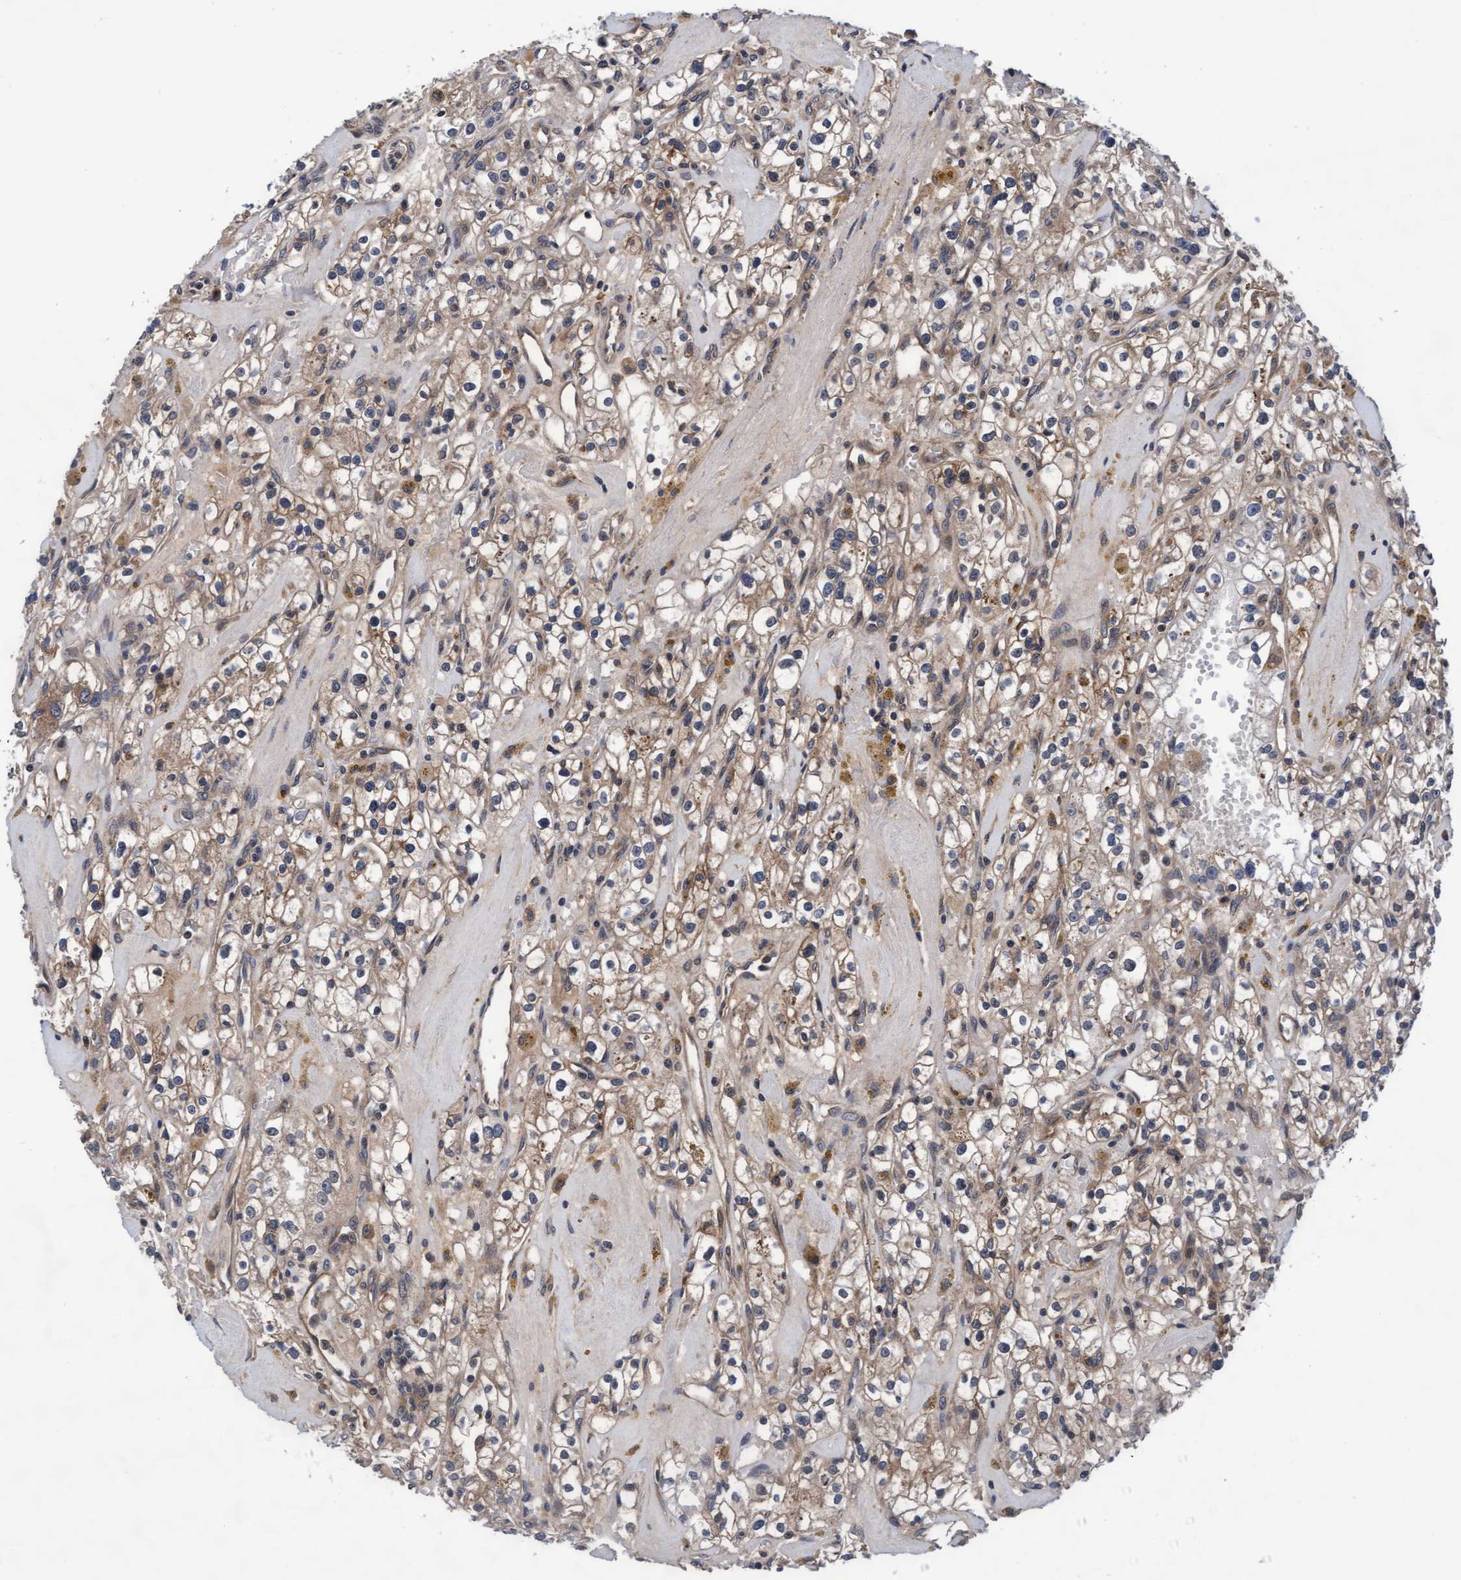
{"staining": {"intensity": "weak", "quantity": "25%-75%", "location": "cytoplasmic/membranous"}, "tissue": "renal cancer", "cell_type": "Tumor cells", "image_type": "cancer", "snomed": [{"axis": "morphology", "description": "Adenocarcinoma, NOS"}, {"axis": "topography", "description": "Kidney"}], "caption": "Human renal cancer (adenocarcinoma) stained for a protein (brown) exhibits weak cytoplasmic/membranous positive positivity in approximately 25%-75% of tumor cells.", "gene": "EFCAB13", "patient": {"sex": "male", "age": 56}}